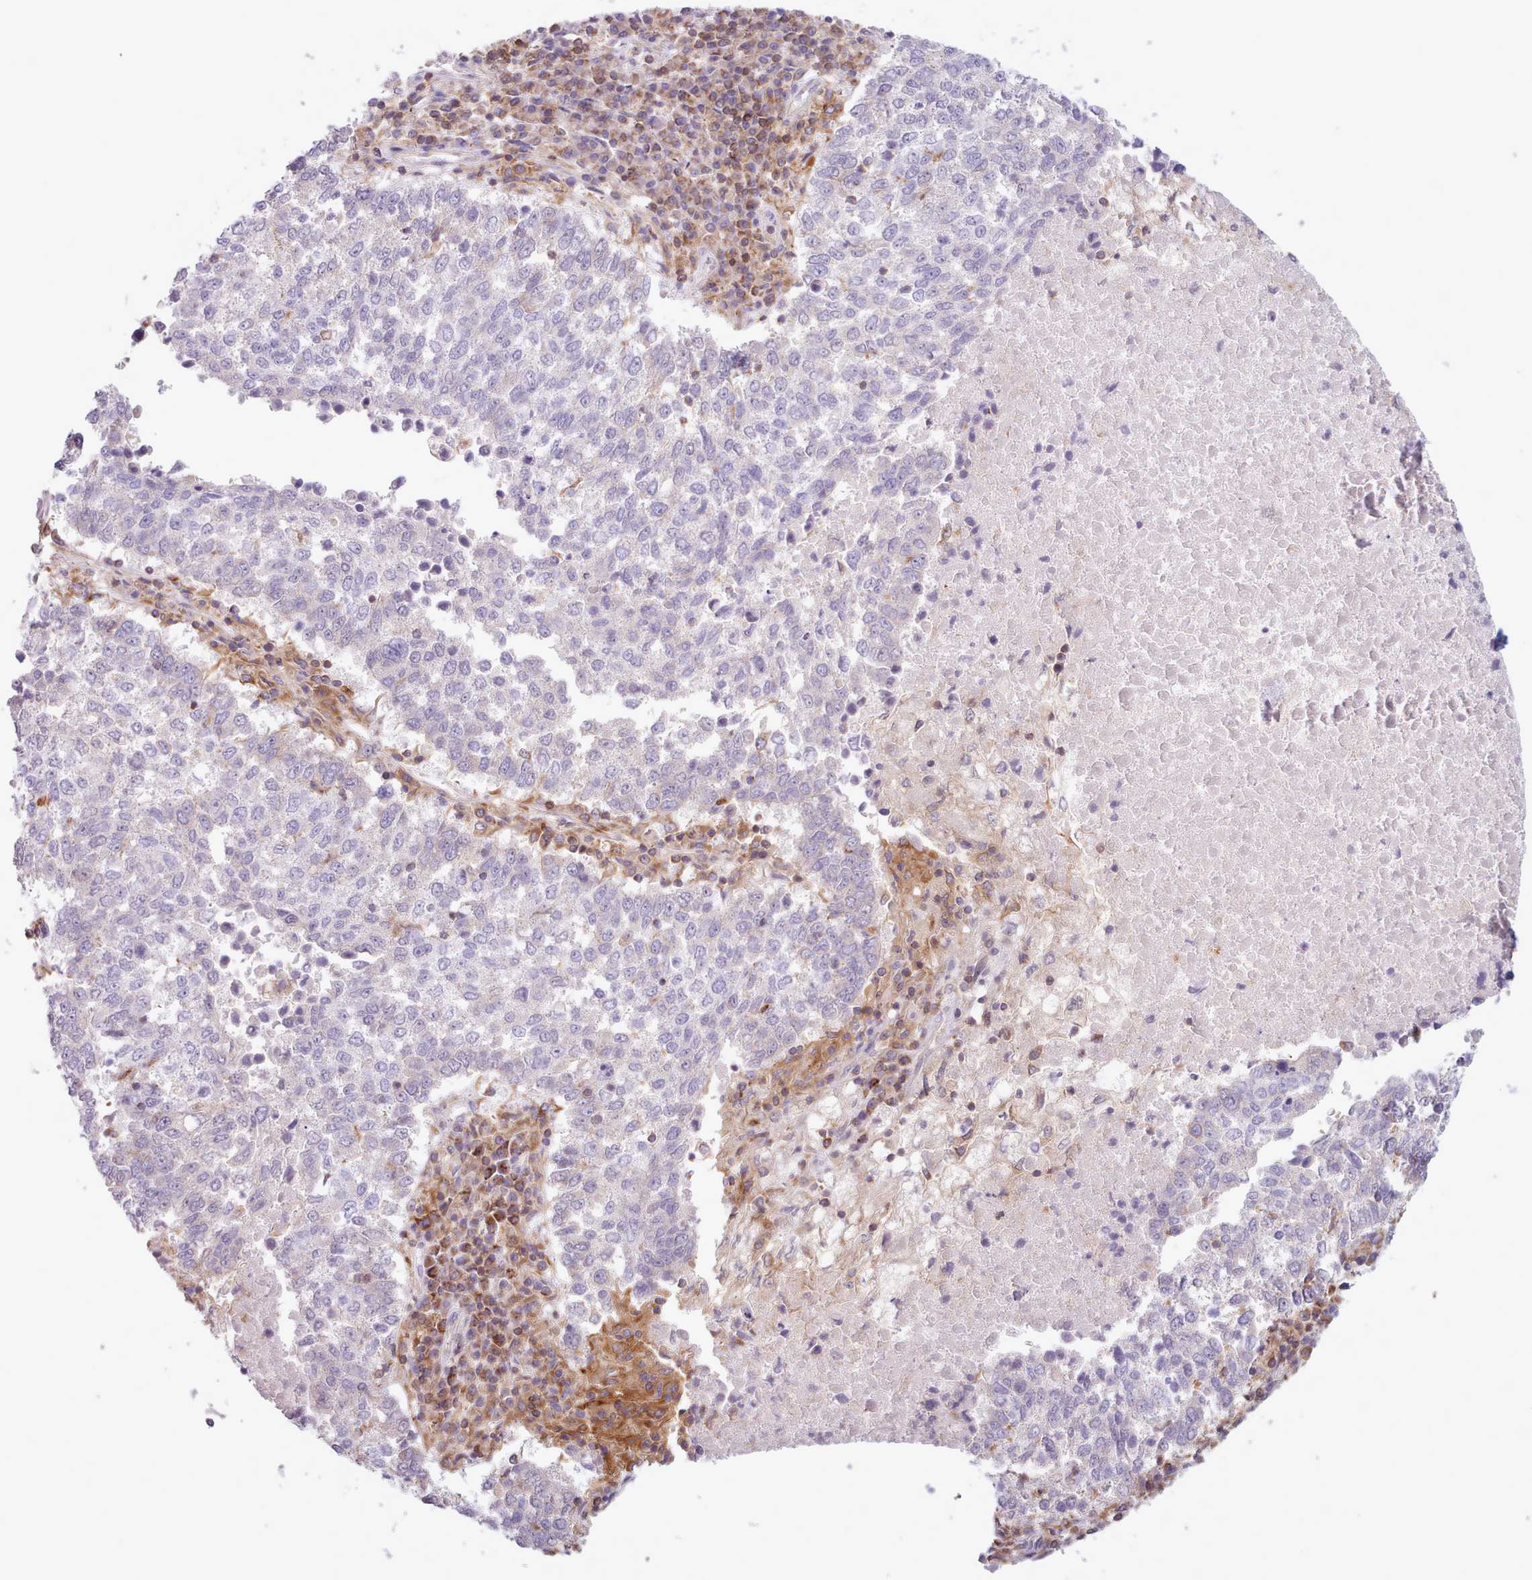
{"staining": {"intensity": "negative", "quantity": "none", "location": "none"}, "tissue": "lung cancer", "cell_type": "Tumor cells", "image_type": "cancer", "snomed": [{"axis": "morphology", "description": "Squamous cell carcinoma, NOS"}, {"axis": "topography", "description": "Lung"}], "caption": "IHC image of neoplastic tissue: lung cancer (squamous cell carcinoma) stained with DAB shows no significant protein positivity in tumor cells.", "gene": "CRYBG1", "patient": {"sex": "male", "age": 73}}